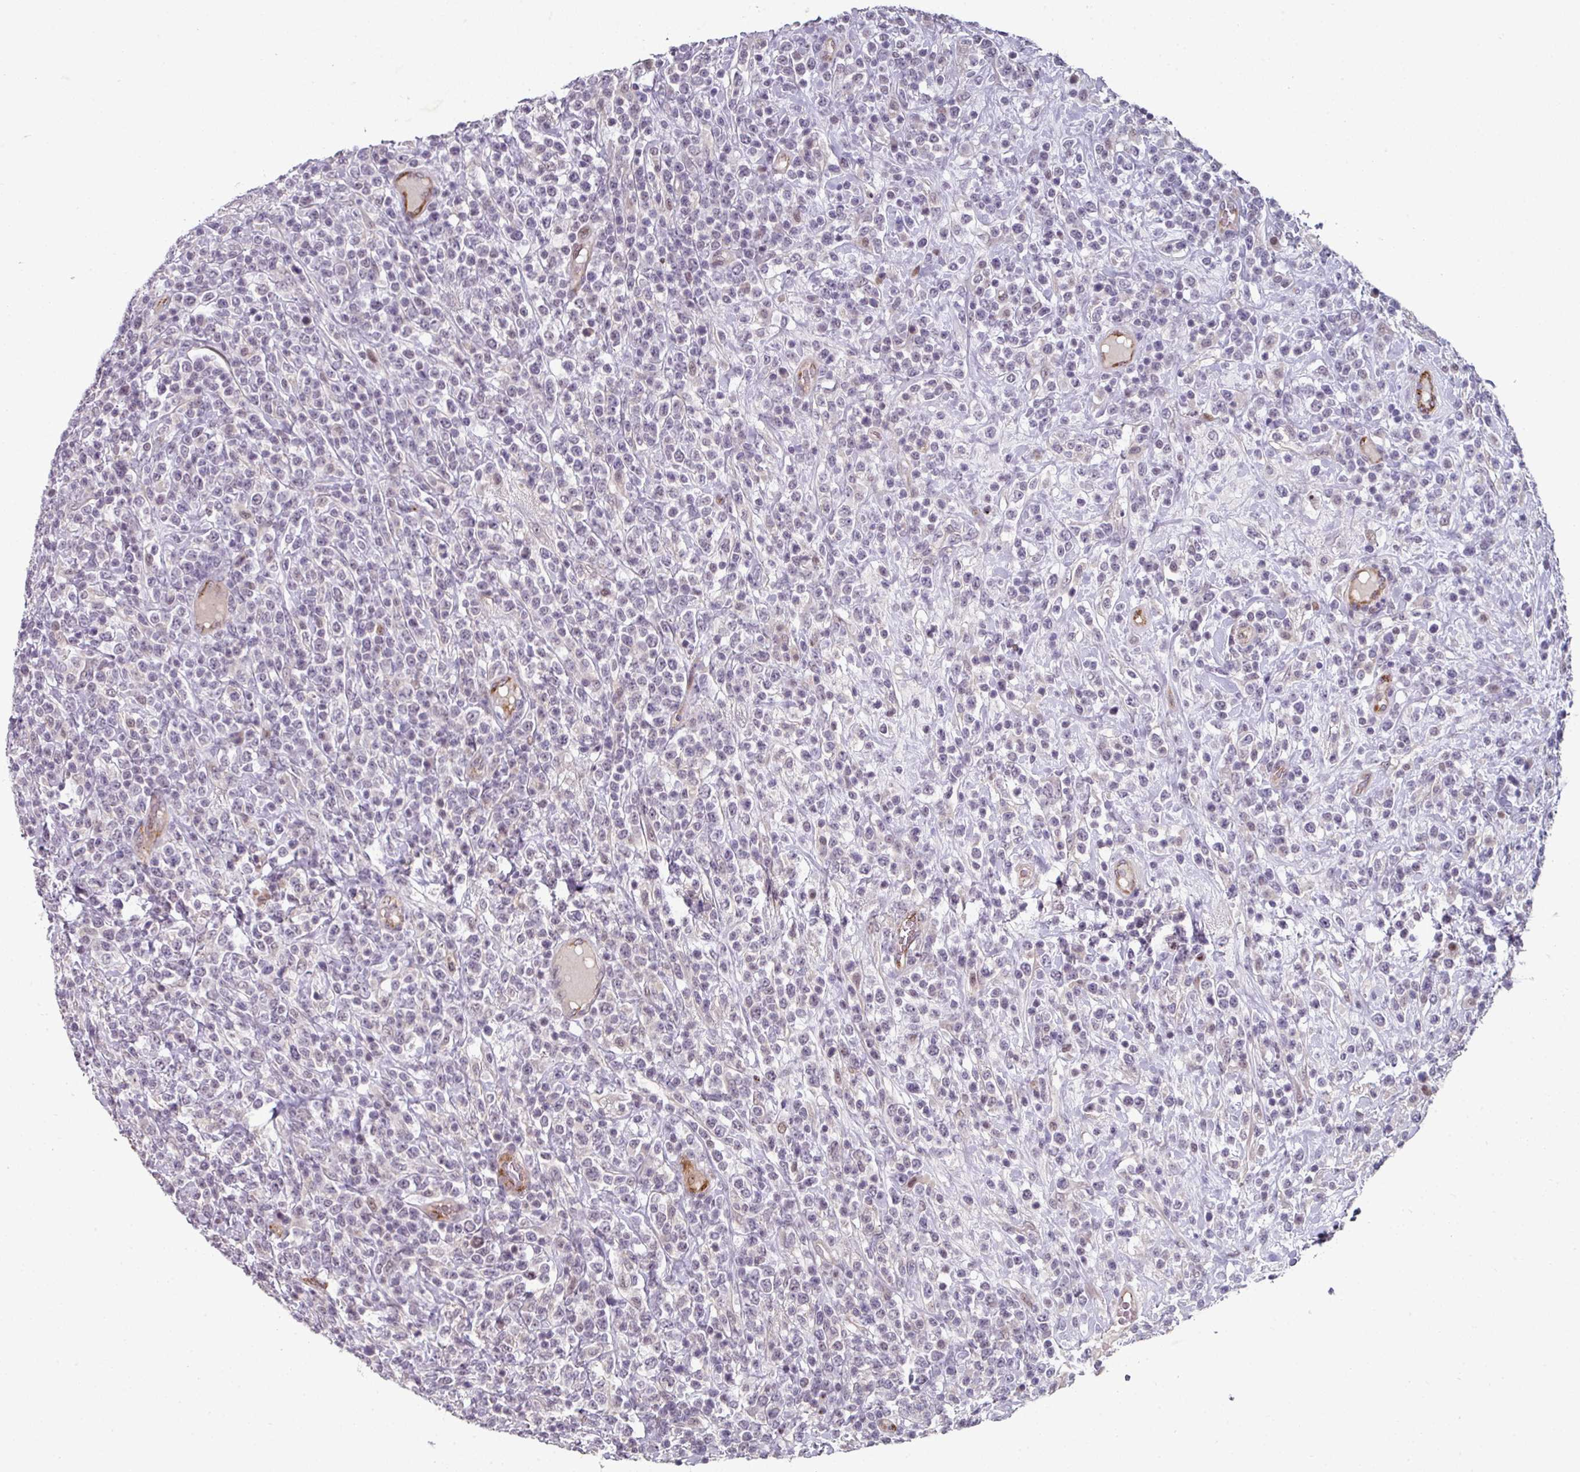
{"staining": {"intensity": "moderate", "quantity": "<25%", "location": "nuclear"}, "tissue": "lymphoma", "cell_type": "Tumor cells", "image_type": "cancer", "snomed": [{"axis": "morphology", "description": "Malignant lymphoma, non-Hodgkin's type, High grade"}, {"axis": "topography", "description": "Colon"}], "caption": "Protein expression by immunohistochemistry (IHC) demonstrates moderate nuclear positivity in approximately <25% of tumor cells in high-grade malignant lymphoma, non-Hodgkin's type.", "gene": "SIDT2", "patient": {"sex": "female", "age": 53}}